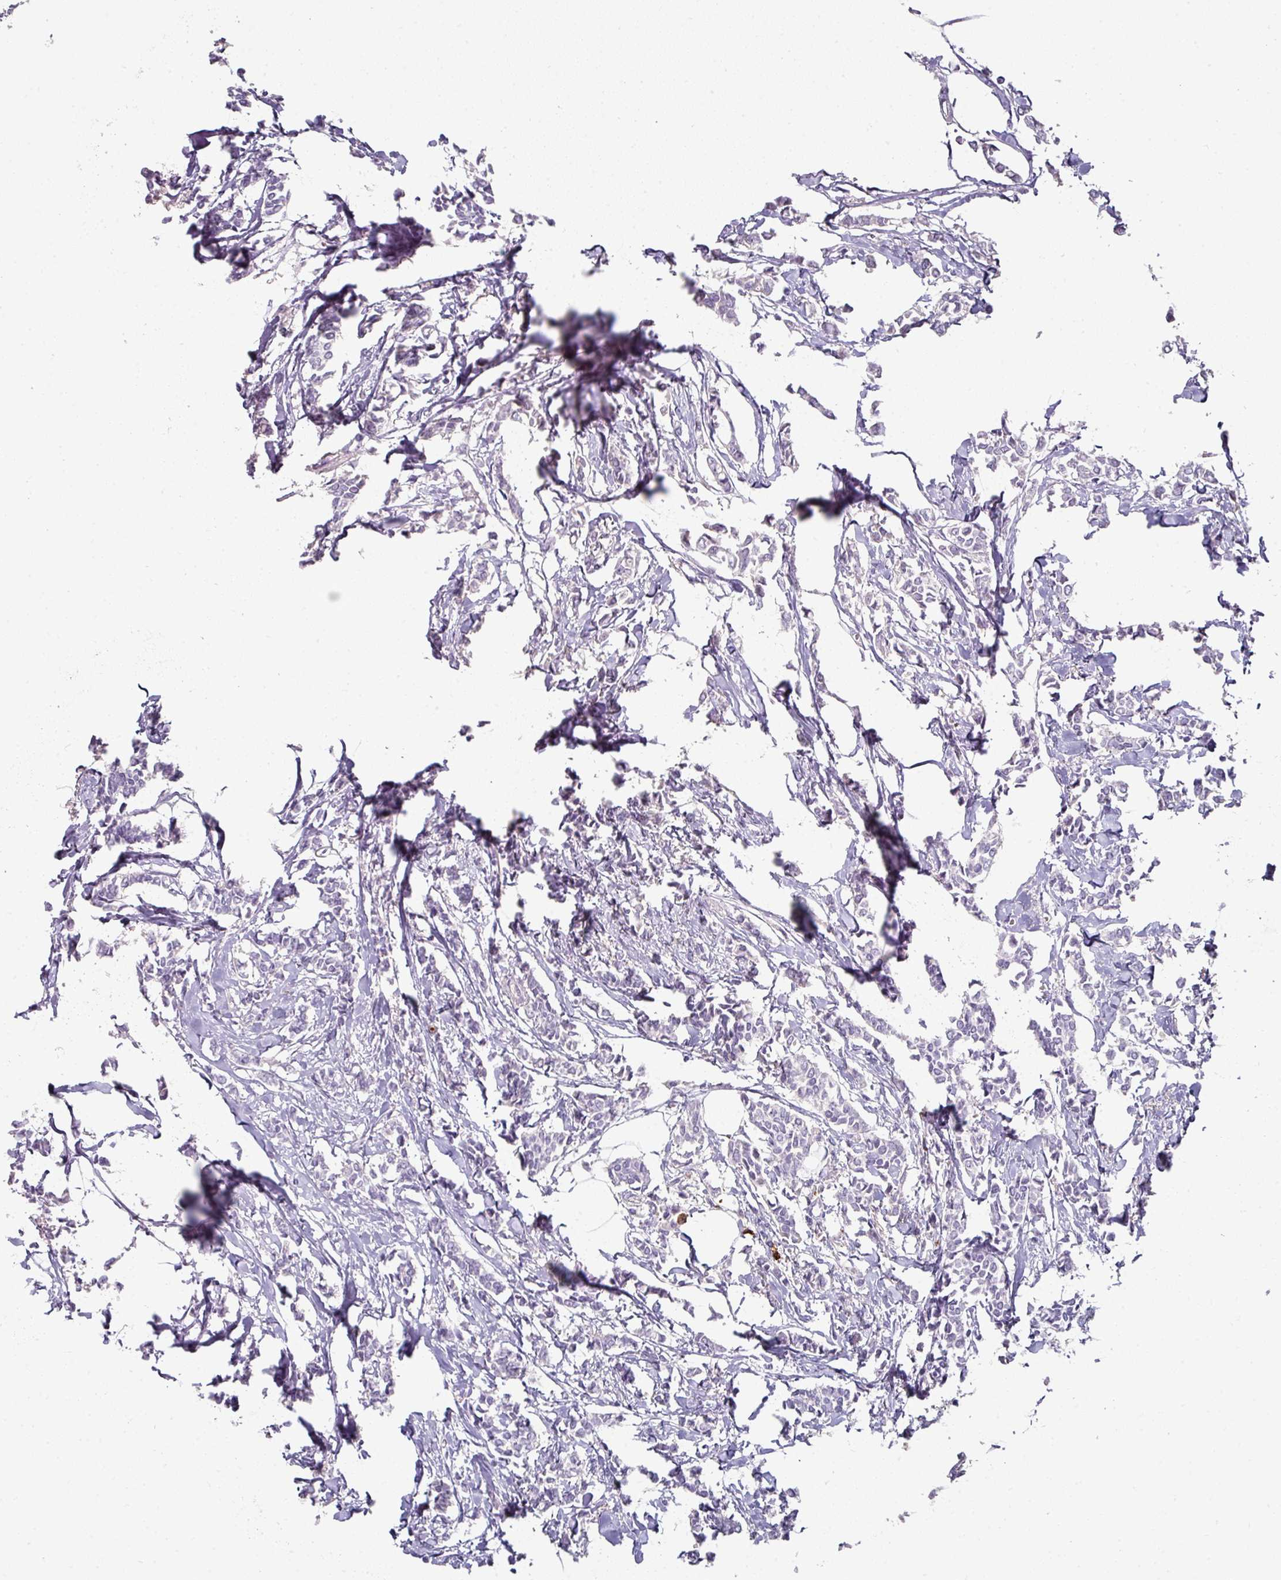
{"staining": {"intensity": "negative", "quantity": "none", "location": "none"}, "tissue": "breast cancer", "cell_type": "Tumor cells", "image_type": "cancer", "snomed": [{"axis": "morphology", "description": "Duct carcinoma"}, {"axis": "topography", "description": "Breast"}], "caption": "There is no significant expression in tumor cells of breast cancer (intraductal carcinoma). The staining was performed using DAB to visualize the protein expression in brown, while the nuclei were stained in blue with hematoxylin (Magnification: 20x).", "gene": "FHAD1", "patient": {"sex": "female", "age": 41}}